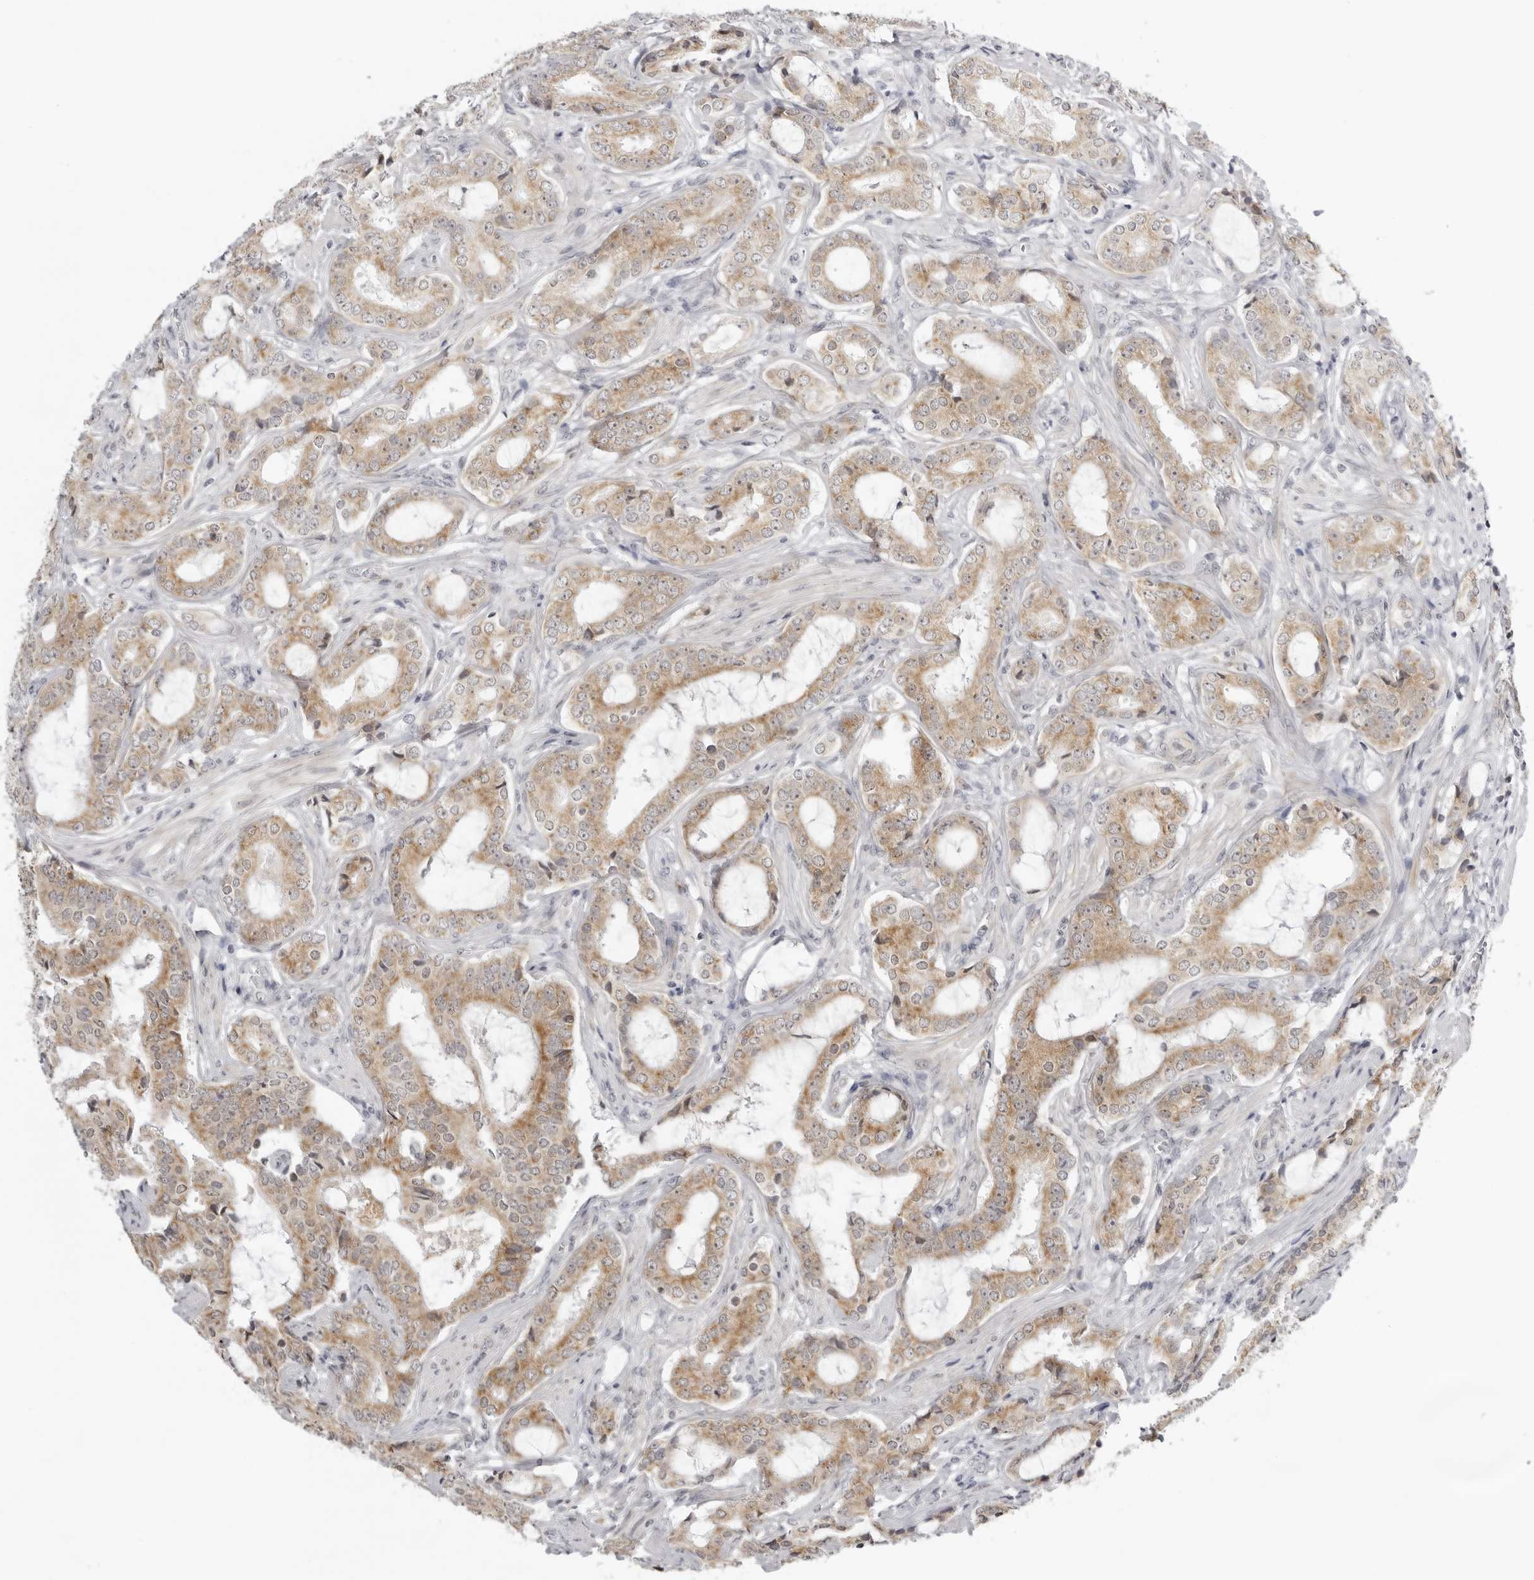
{"staining": {"intensity": "moderate", "quantity": ">75%", "location": "cytoplasmic/membranous"}, "tissue": "prostate cancer", "cell_type": "Tumor cells", "image_type": "cancer", "snomed": [{"axis": "morphology", "description": "Adenocarcinoma, High grade"}, {"axis": "topography", "description": "Prostate"}], "caption": "This photomicrograph exhibits prostate cancer stained with immunohistochemistry to label a protein in brown. The cytoplasmic/membranous of tumor cells show moderate positivity for the protein. Nuclei are counter-stained blue.", "gene": "ACP6", "patient": {"sex": "male", "age": 73}}